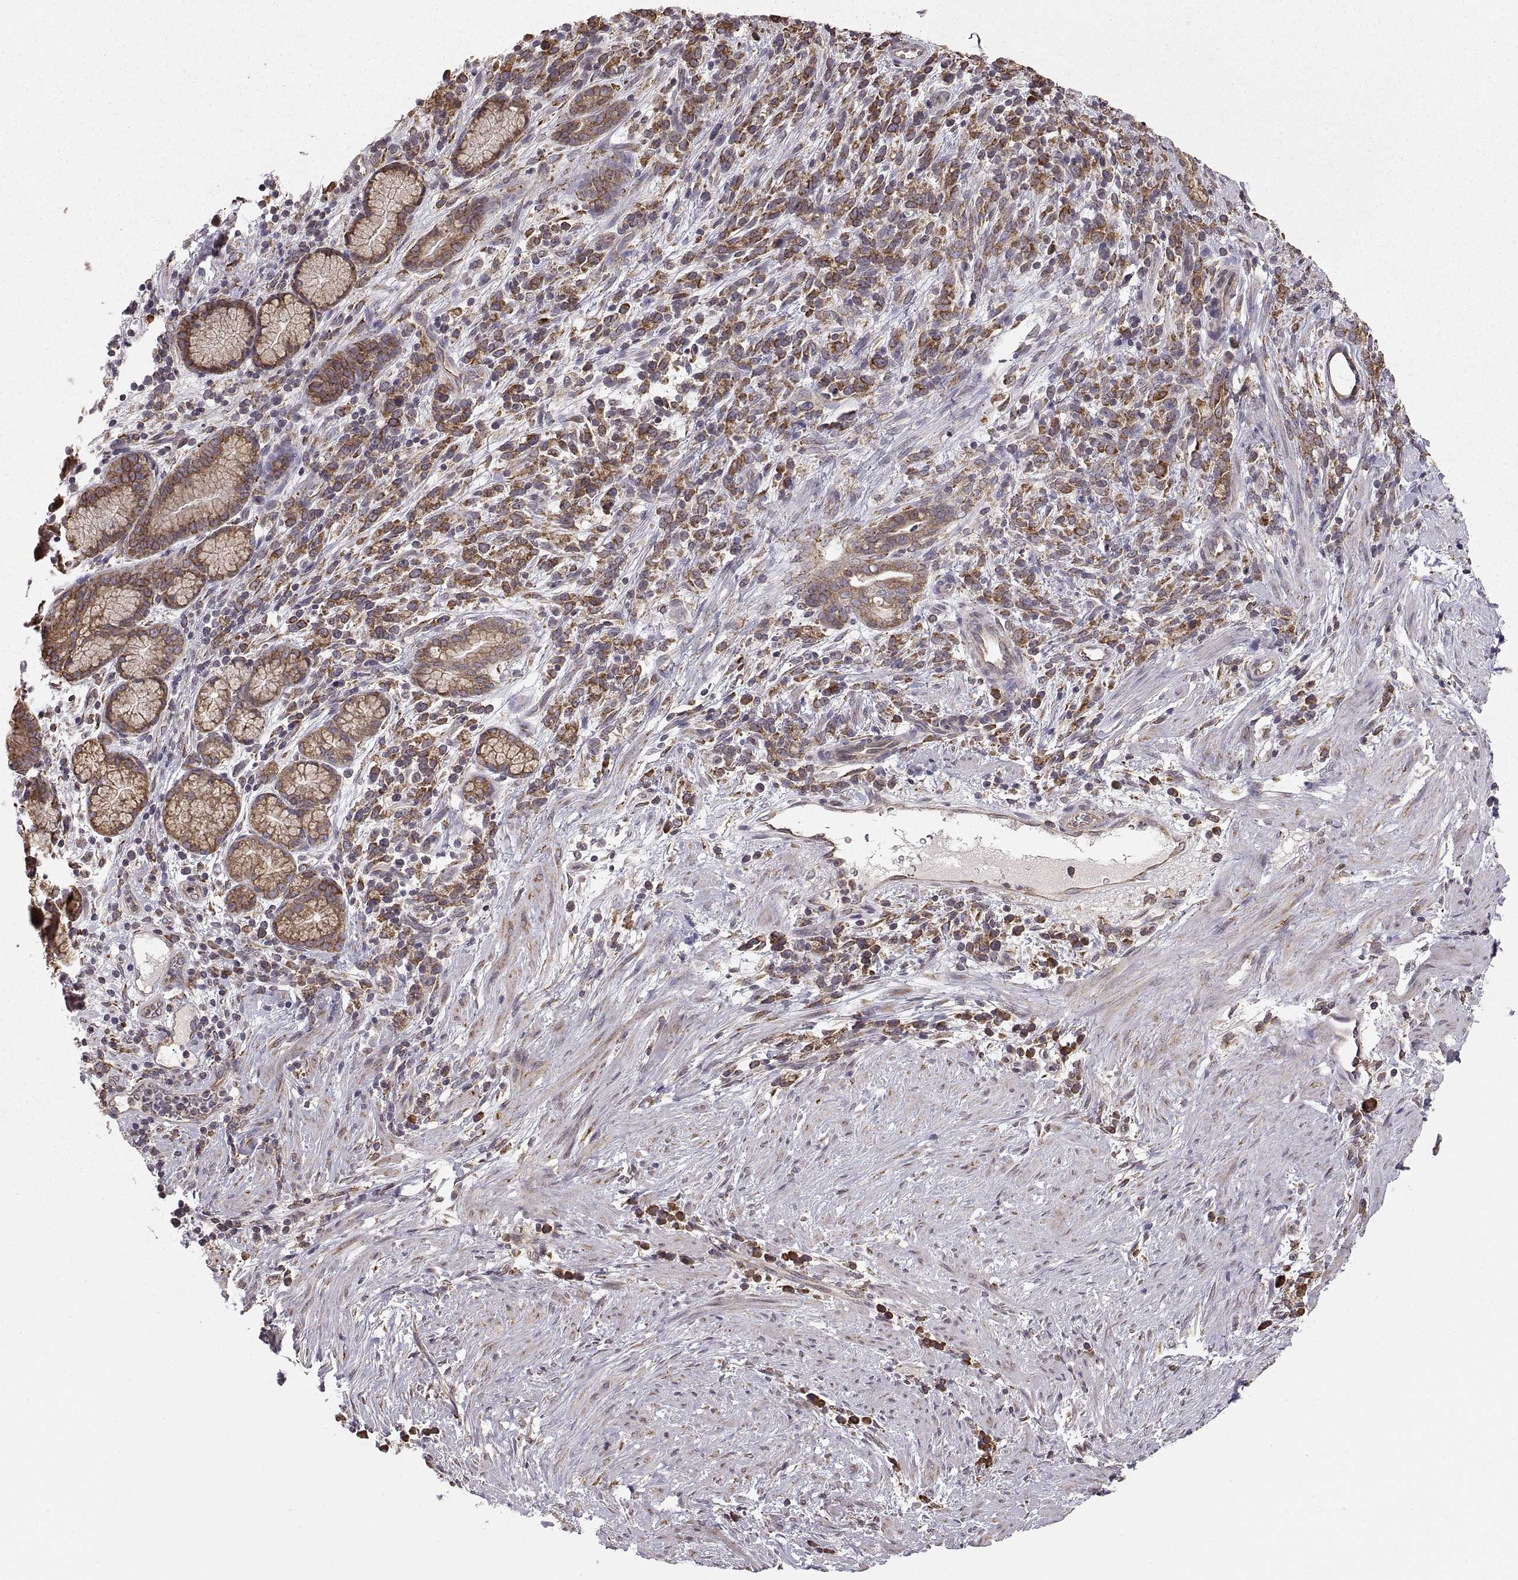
{"staining": {"intensity": "strong", "quantity": "<25%", "location": "cytoplasmic/membranous"}, "tissue": "stomach cancer", "cell_type": "Tumor cells", "image_type": "cancer", "snomed": [{"axis": "morphology", "description": "Adenocarcinoma, NOS"}, {"axis": "topography", "description": "Stomach"}], "caption": "IHC staining of stomach cancer (adenocarcinoma), which reveals medium levels of strong cytoplasmic/membranous expression in approximately <25% of tumor cells indicating strong cytoplasmic/membranous protein positivity. The staining was performed using DAB (3,3'-diaminobenzidine) (brown) for protein detection and nuclei were counterstained in hematoxylin (blue).", "gene": "PDIA3", "patient": {"sex": "female", "age": 57}}